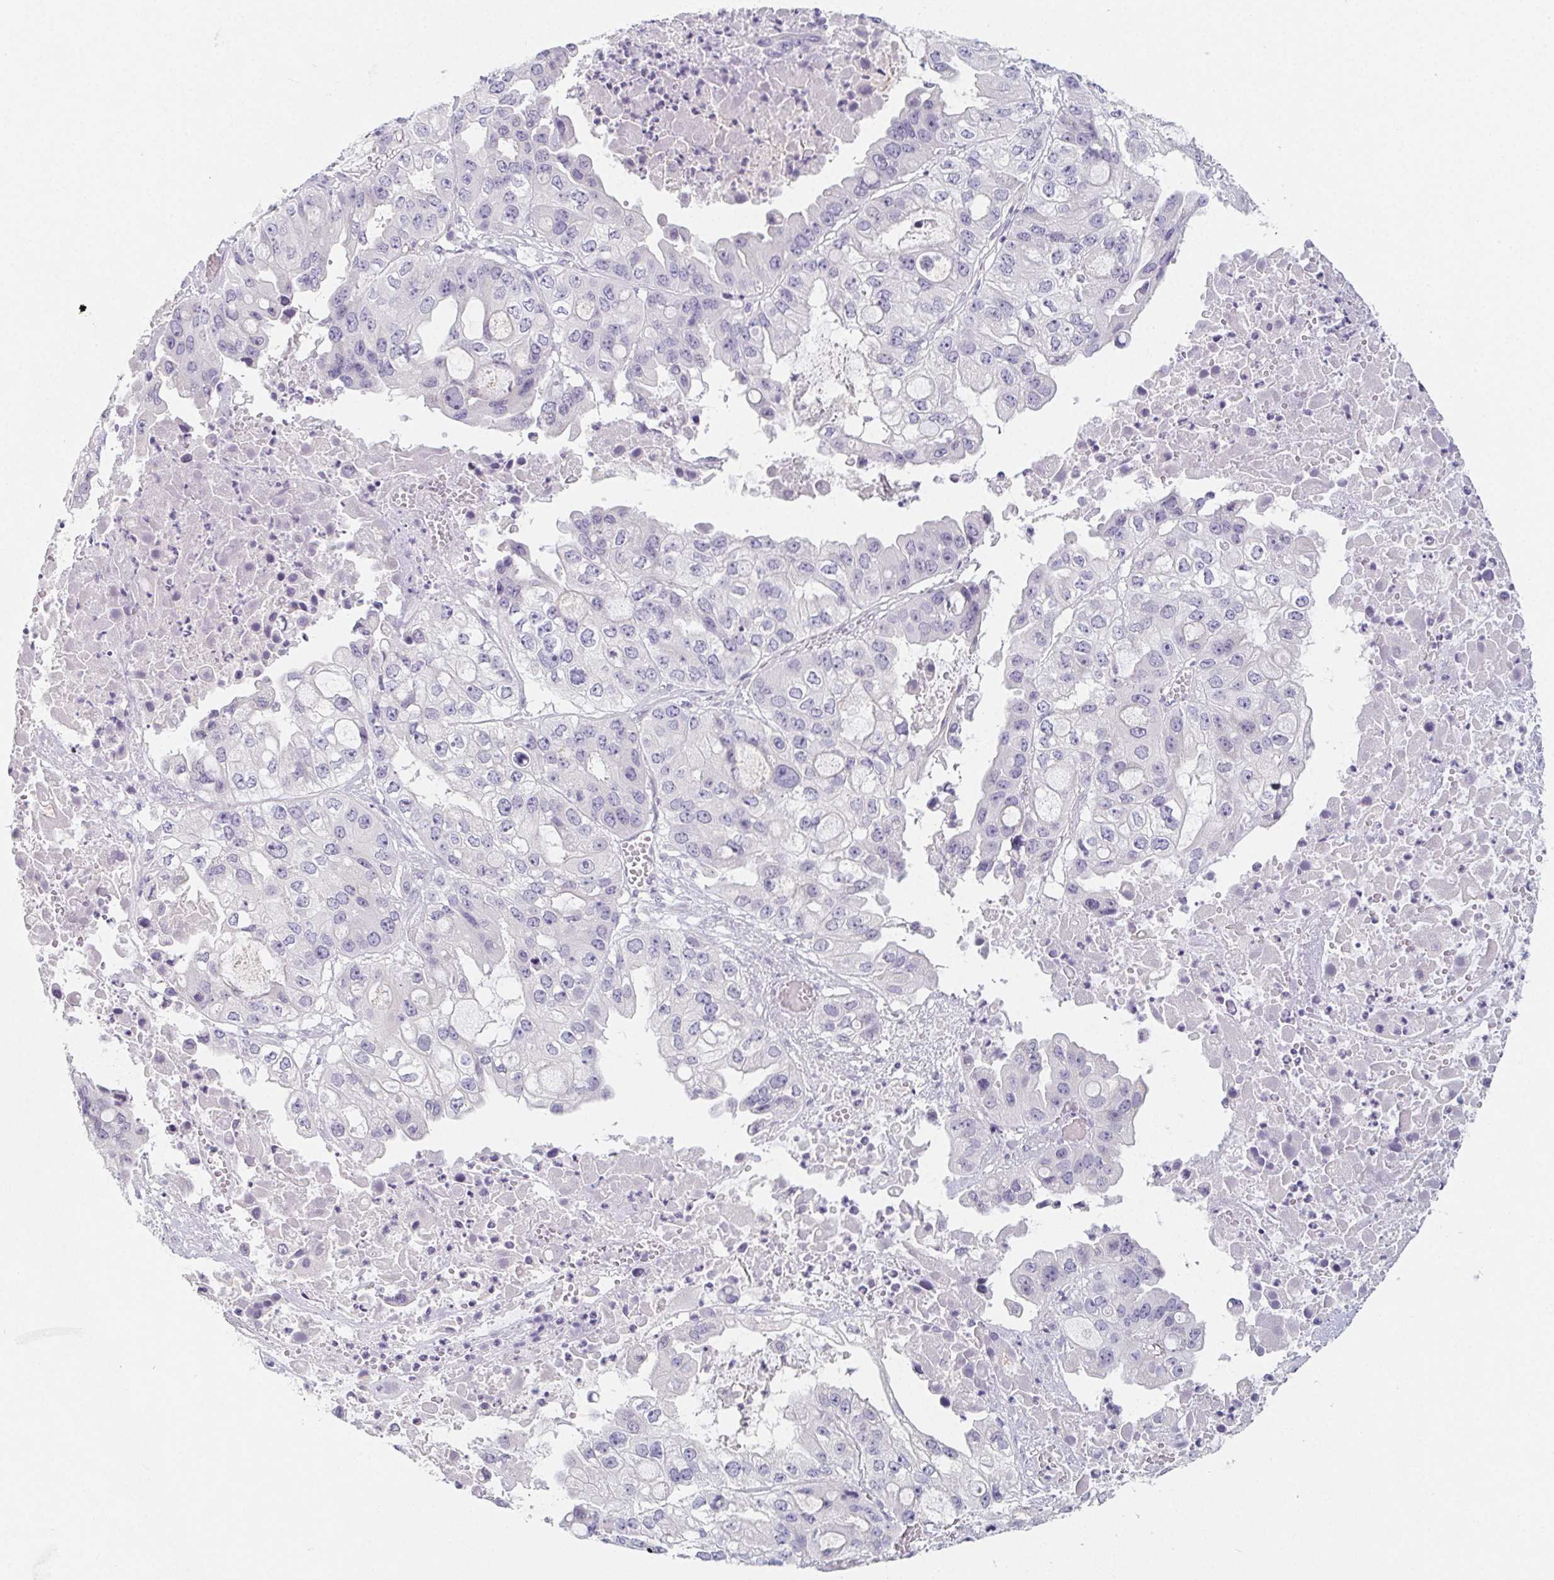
{"staining": {"intensity": "negative", "quantity": "none", "location": "none"}, "tissue": "ovarian cancer", "cell_type": "Tumor cells", "image_type": "cancer", "snomed": [{"axis": "morphology", "description": "Cystadenocarcinoma, serous, NOS"}, {"axis": "topography", "description": "Ovary"}], "caption": "The photomicrograph reveals no significant positivity in tumor cells of ovarian serous cystadenocarcinoma. The staining was performed using DAB (3,3'-diaminobenzidine) to visualize the protein expression in brown, while the nuclei were stained in blue with hematoxylin (Magnification: 20x).", "gene": "GLIPR1L1", "patient": {"sex": "female", "age": 56}}